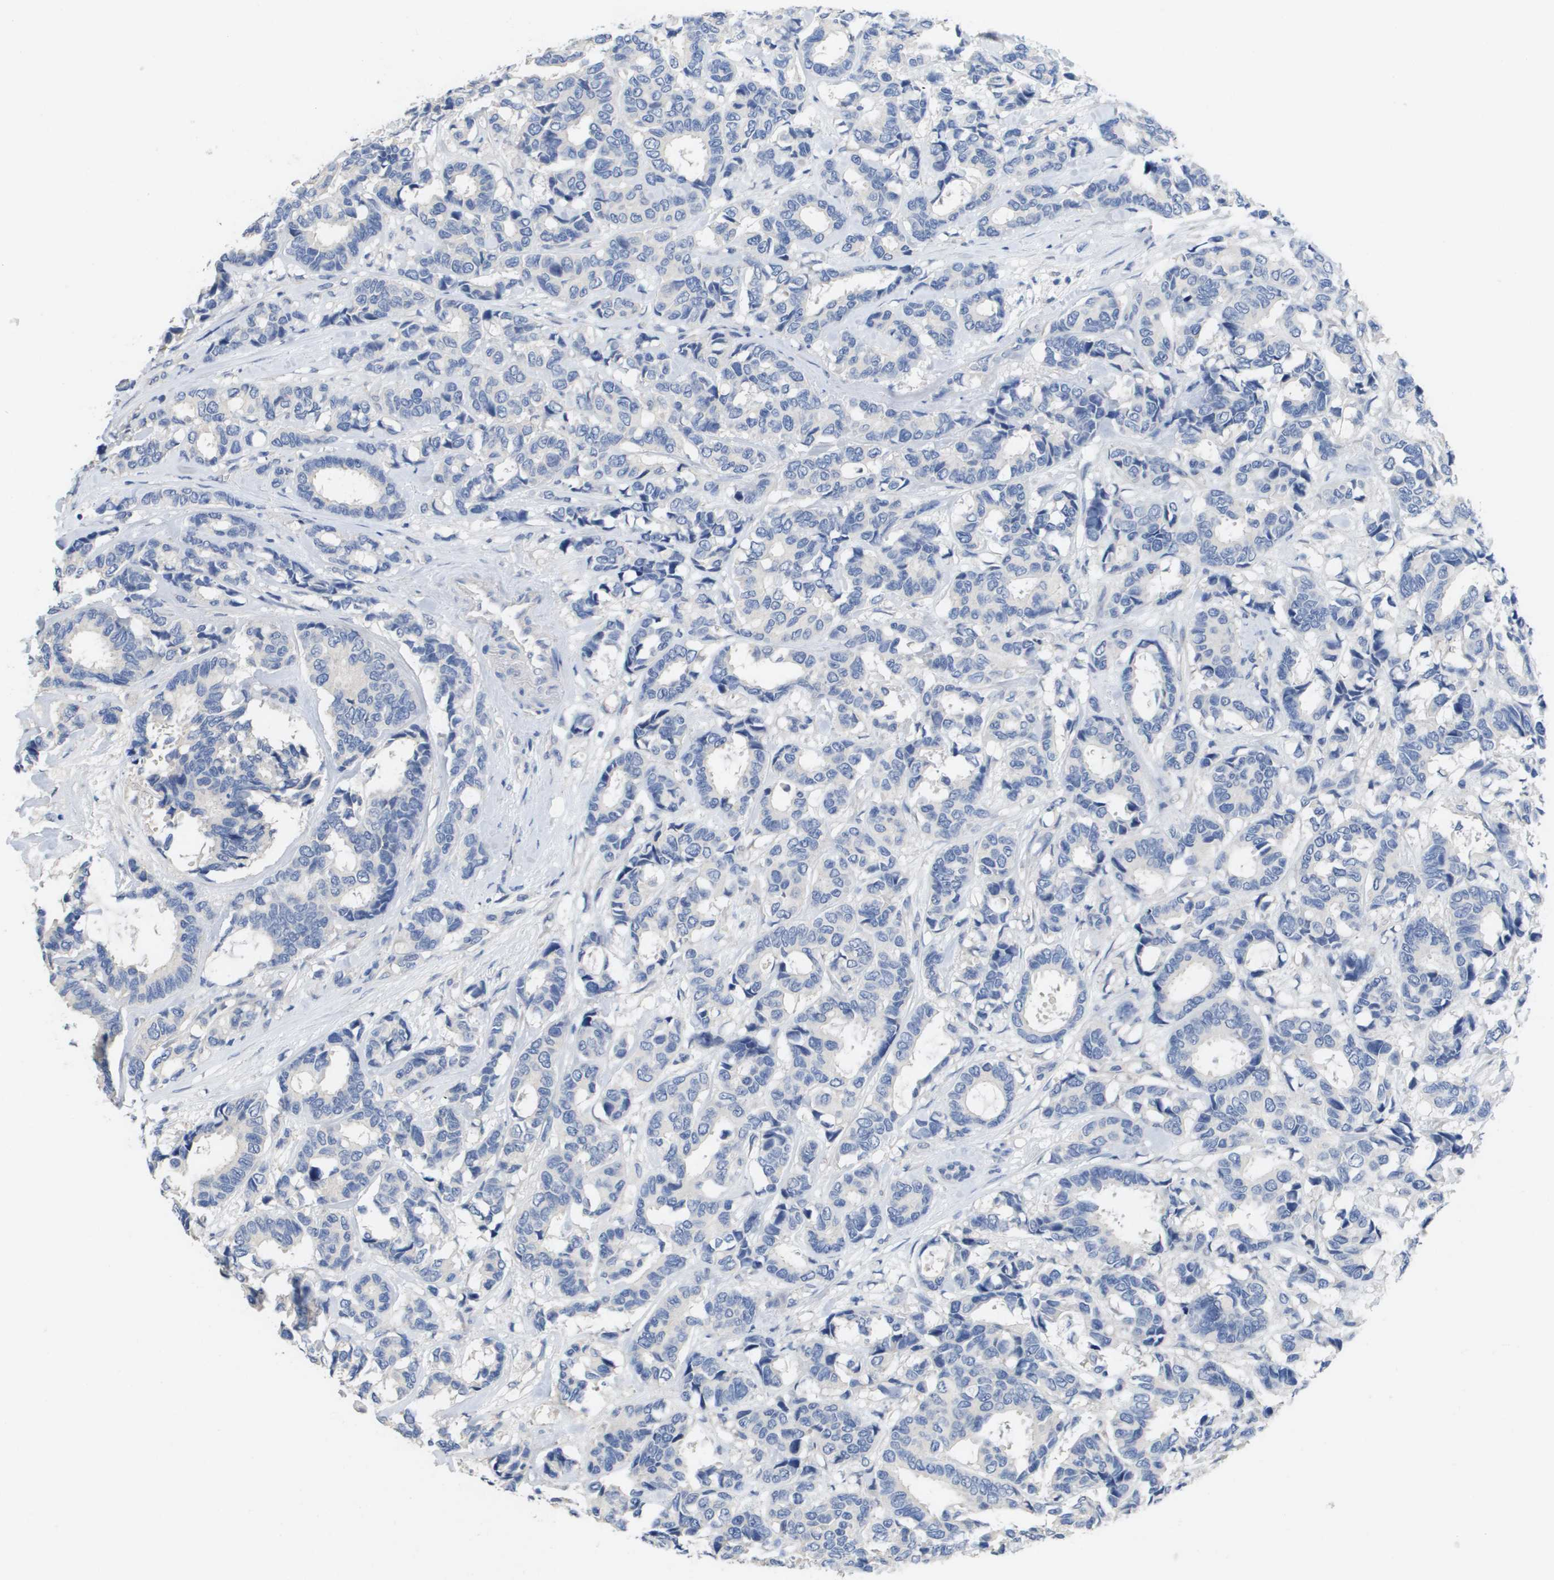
{"staining": {"intensity": "negative", "quantity": "none", "location": "none"}, "tissue": "breast cancer", "cell_type": "Tumor cells", "image_type": "cancer", "snomed": [{"axis": "morphology", "description": "Duct carcinoma"}, {"axis": "topography", "description": "Breast"}], "caption": "Human breast intraductal carcinoma stained for a protein using IHC shows no expression in tumor cells.", "gene": "CA9", "patient": {"sex": "female", "age": 87}}